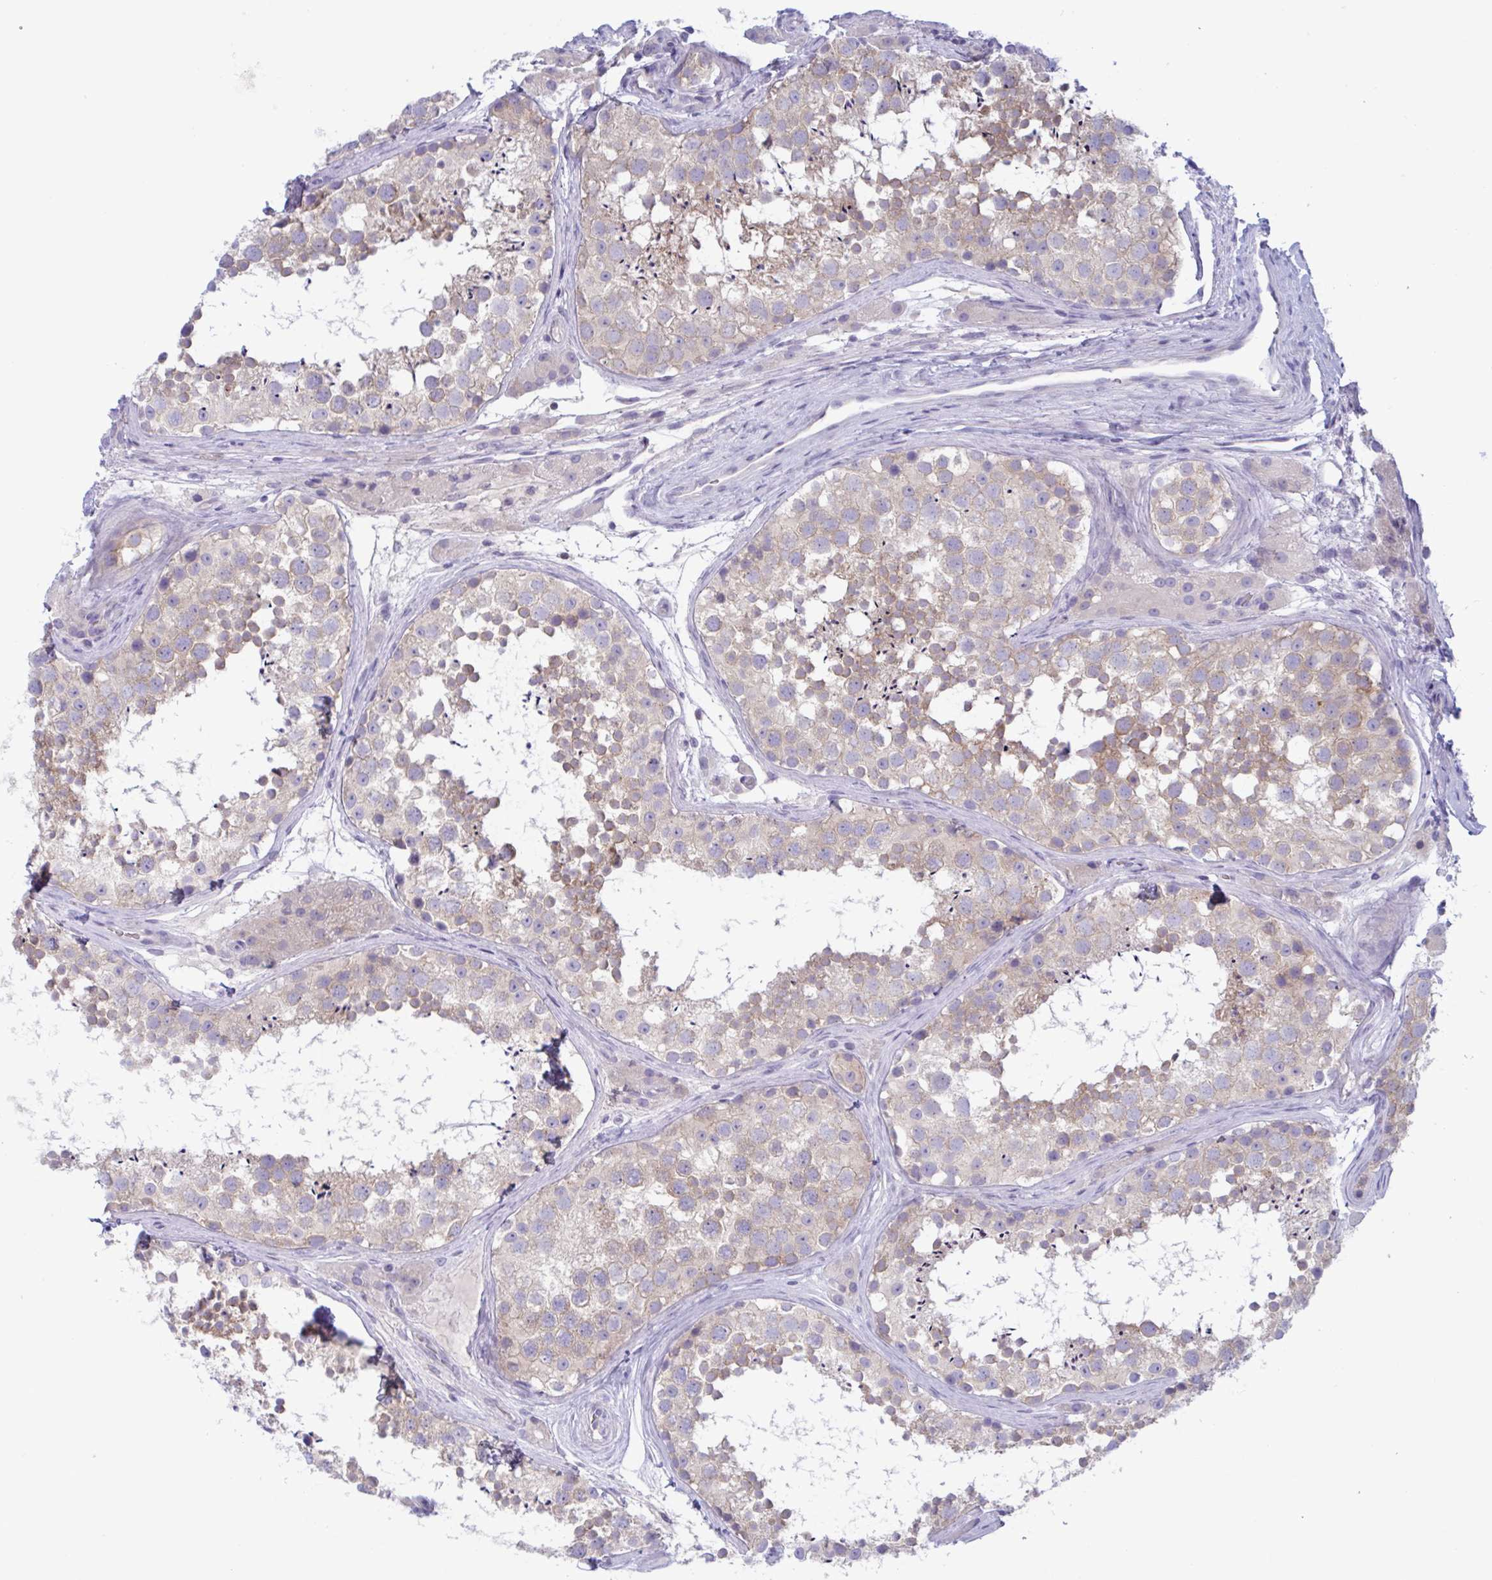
{"staining": {"intensity": "weak", "quantity": "25%-75%", "location": "cytoplasmic/membranous"}, "tissue": "testis", "cell_type": "Cells in seminiferous ducts", "image_type": "normal", "snomed": [{"axis": "morphology", "description": "Normal tissue, NOS"}, {"axis": "topography", "description": "Testis"}], "caption": "Weak cytoplasmic/membranous positivity for a protein is seen in about 25%-75% of cells in seminiferous ducts of benign testis using IHC.", "gene": "NAA30", "patient": {"sex": "male", "age": 41}}